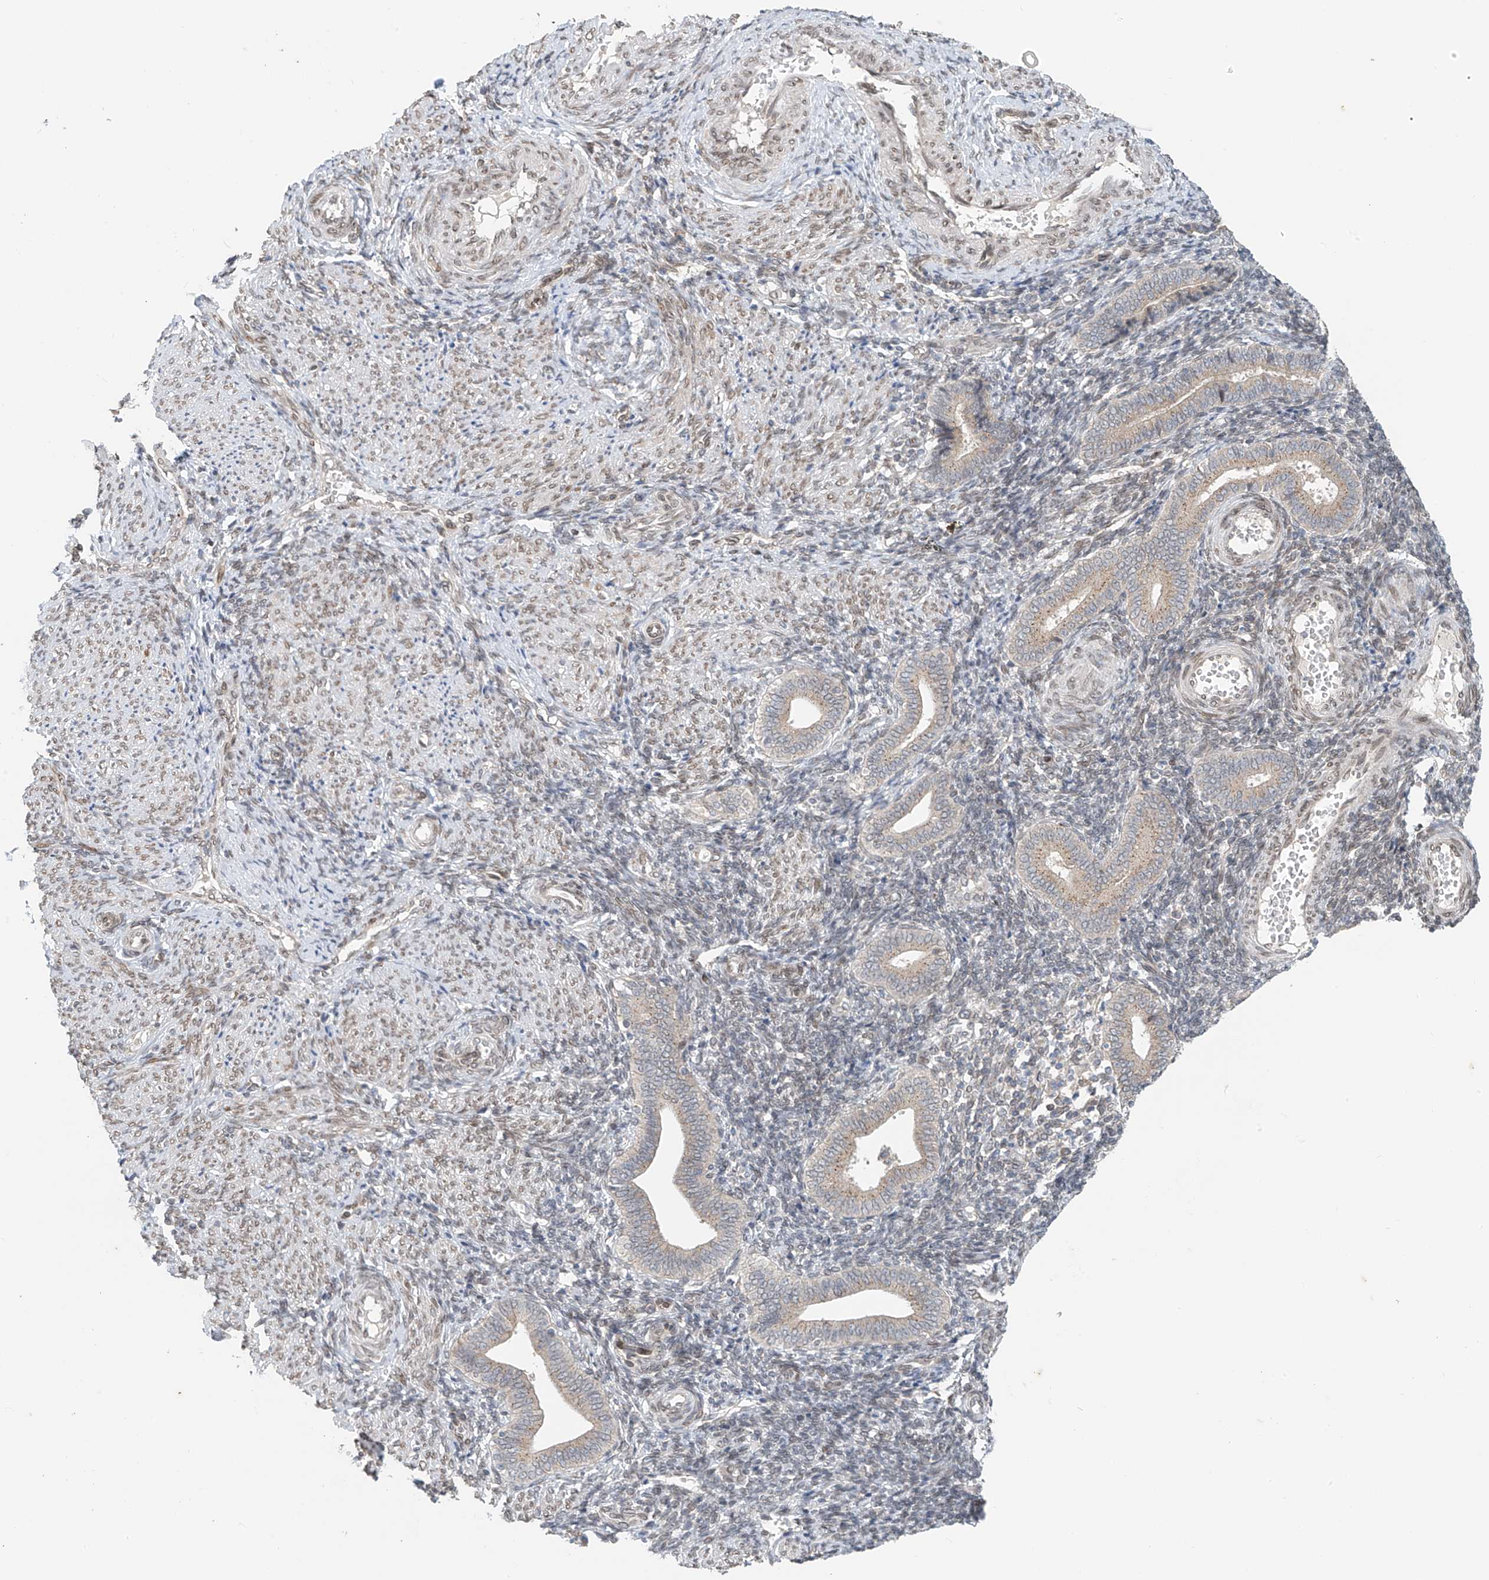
{"staining": {"intensity": "negative", "quantity": "none", "location": "none"}, "tissue": "endometrium", "cell_type": "Cells in endometrial stroma", "image_type": "normal", "snomed": [{"axis": "morphology", "description": "Normal tissue, NOS"}, {"axis": "topography", "description": "Uterus"}, {"axis": "topography", "description": "Endometrium"}], "caption": "Endometrium stained for a protein using immunohistochemistry (IHC) shows no positivity cells in endometrial stroma.", "gene": "STARD9", "patient": {"sex": "female", "age": 33}}